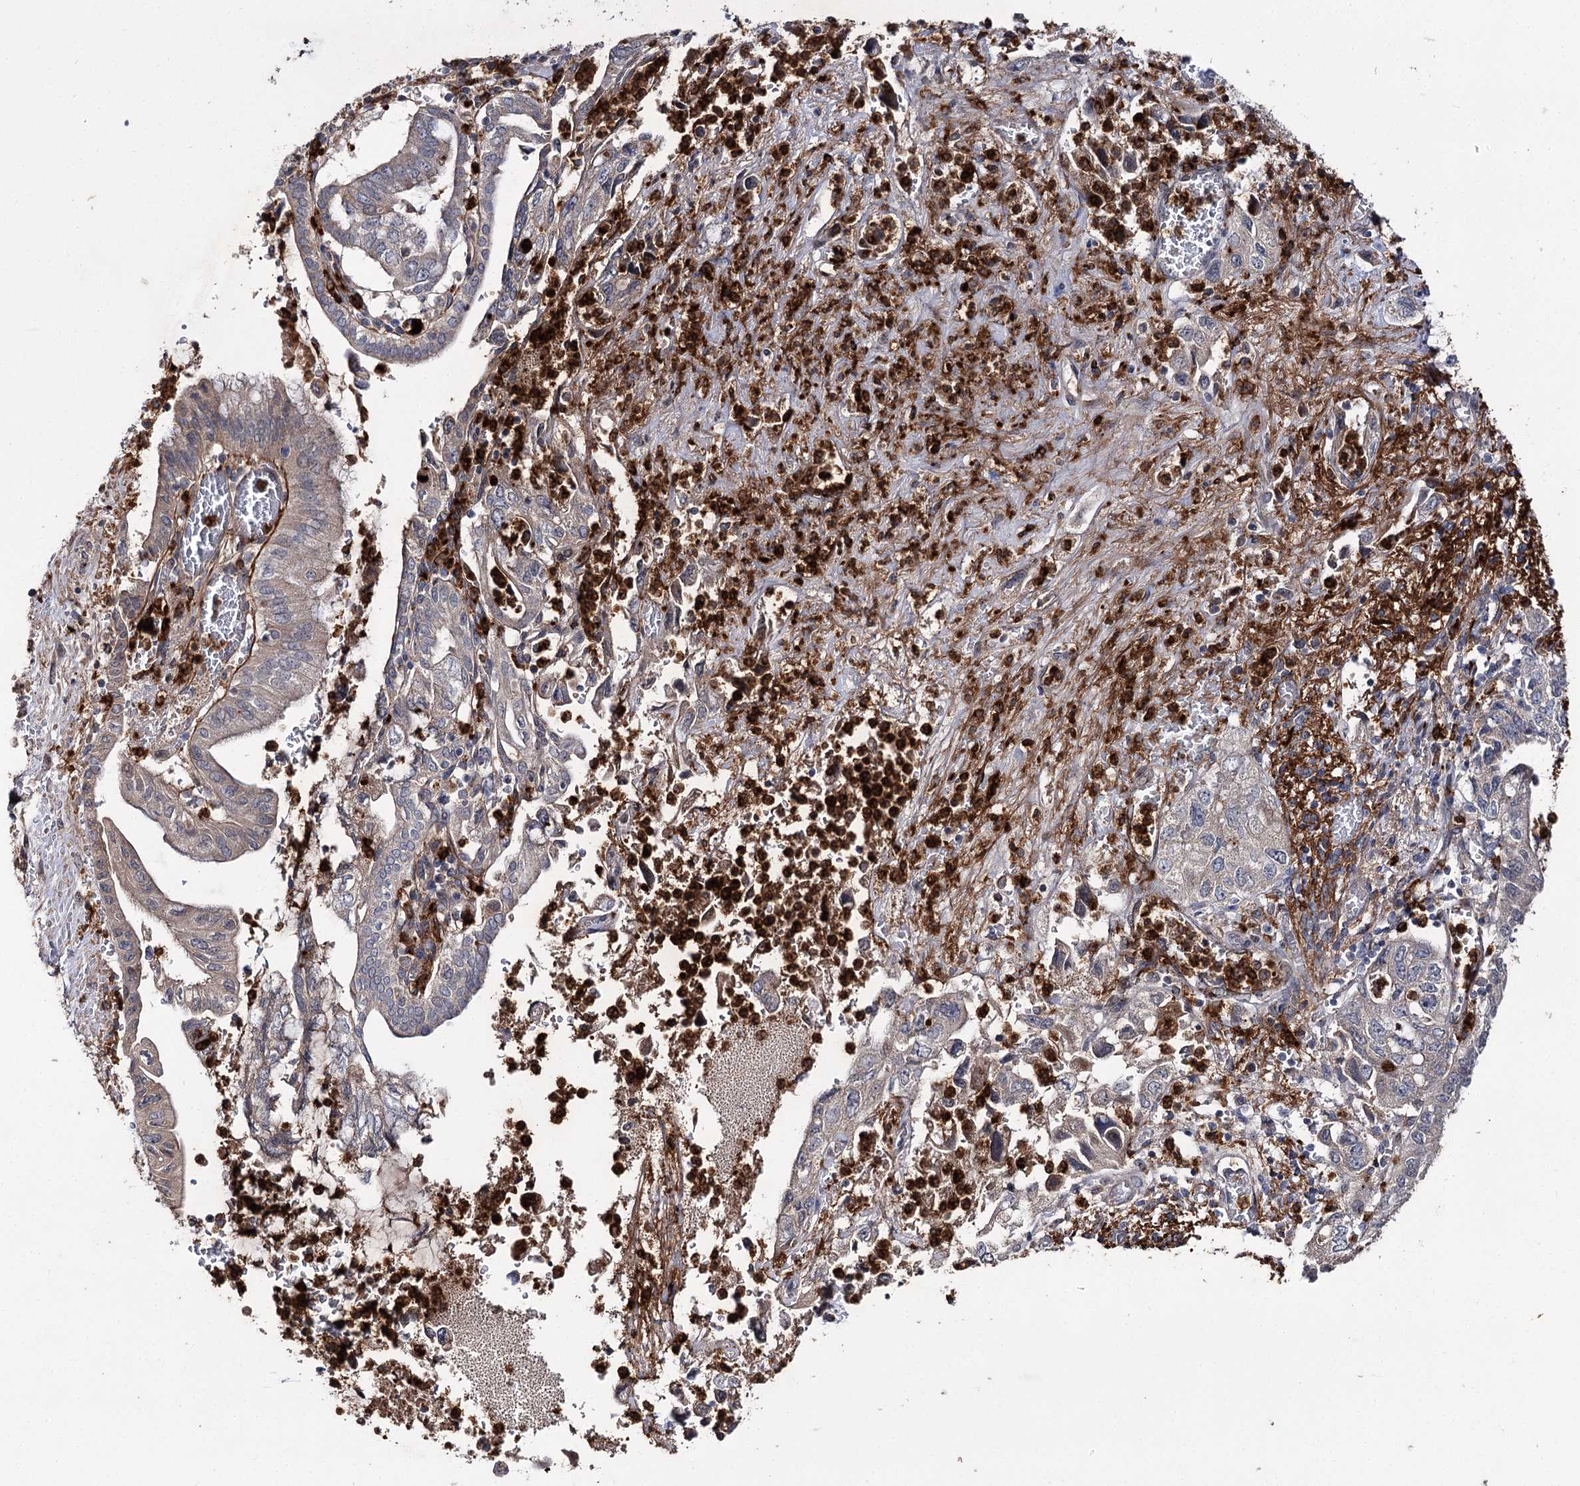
{"staining": {"intensity": "weak", "quantity": "<25%", "location": "cytoplasmic/membranous"}, "tissue": "pancreatic cancer", "cell_type": "Tumor cells", "image_type": "cancer", "snomed": [{"axis": "morphology", "description": "Adenocarcinoma, NOS"}, {"axis": "topography", "description": "Pancreas"}], "caption": "A histopathology image of pancreatic adenocarcinoma stained for a protein demonstrates no brown staining in tumor cells. Nuclei are stained in blue.", "gene": "MINDY3", "patient": {"sex": "female", "age": 73}}